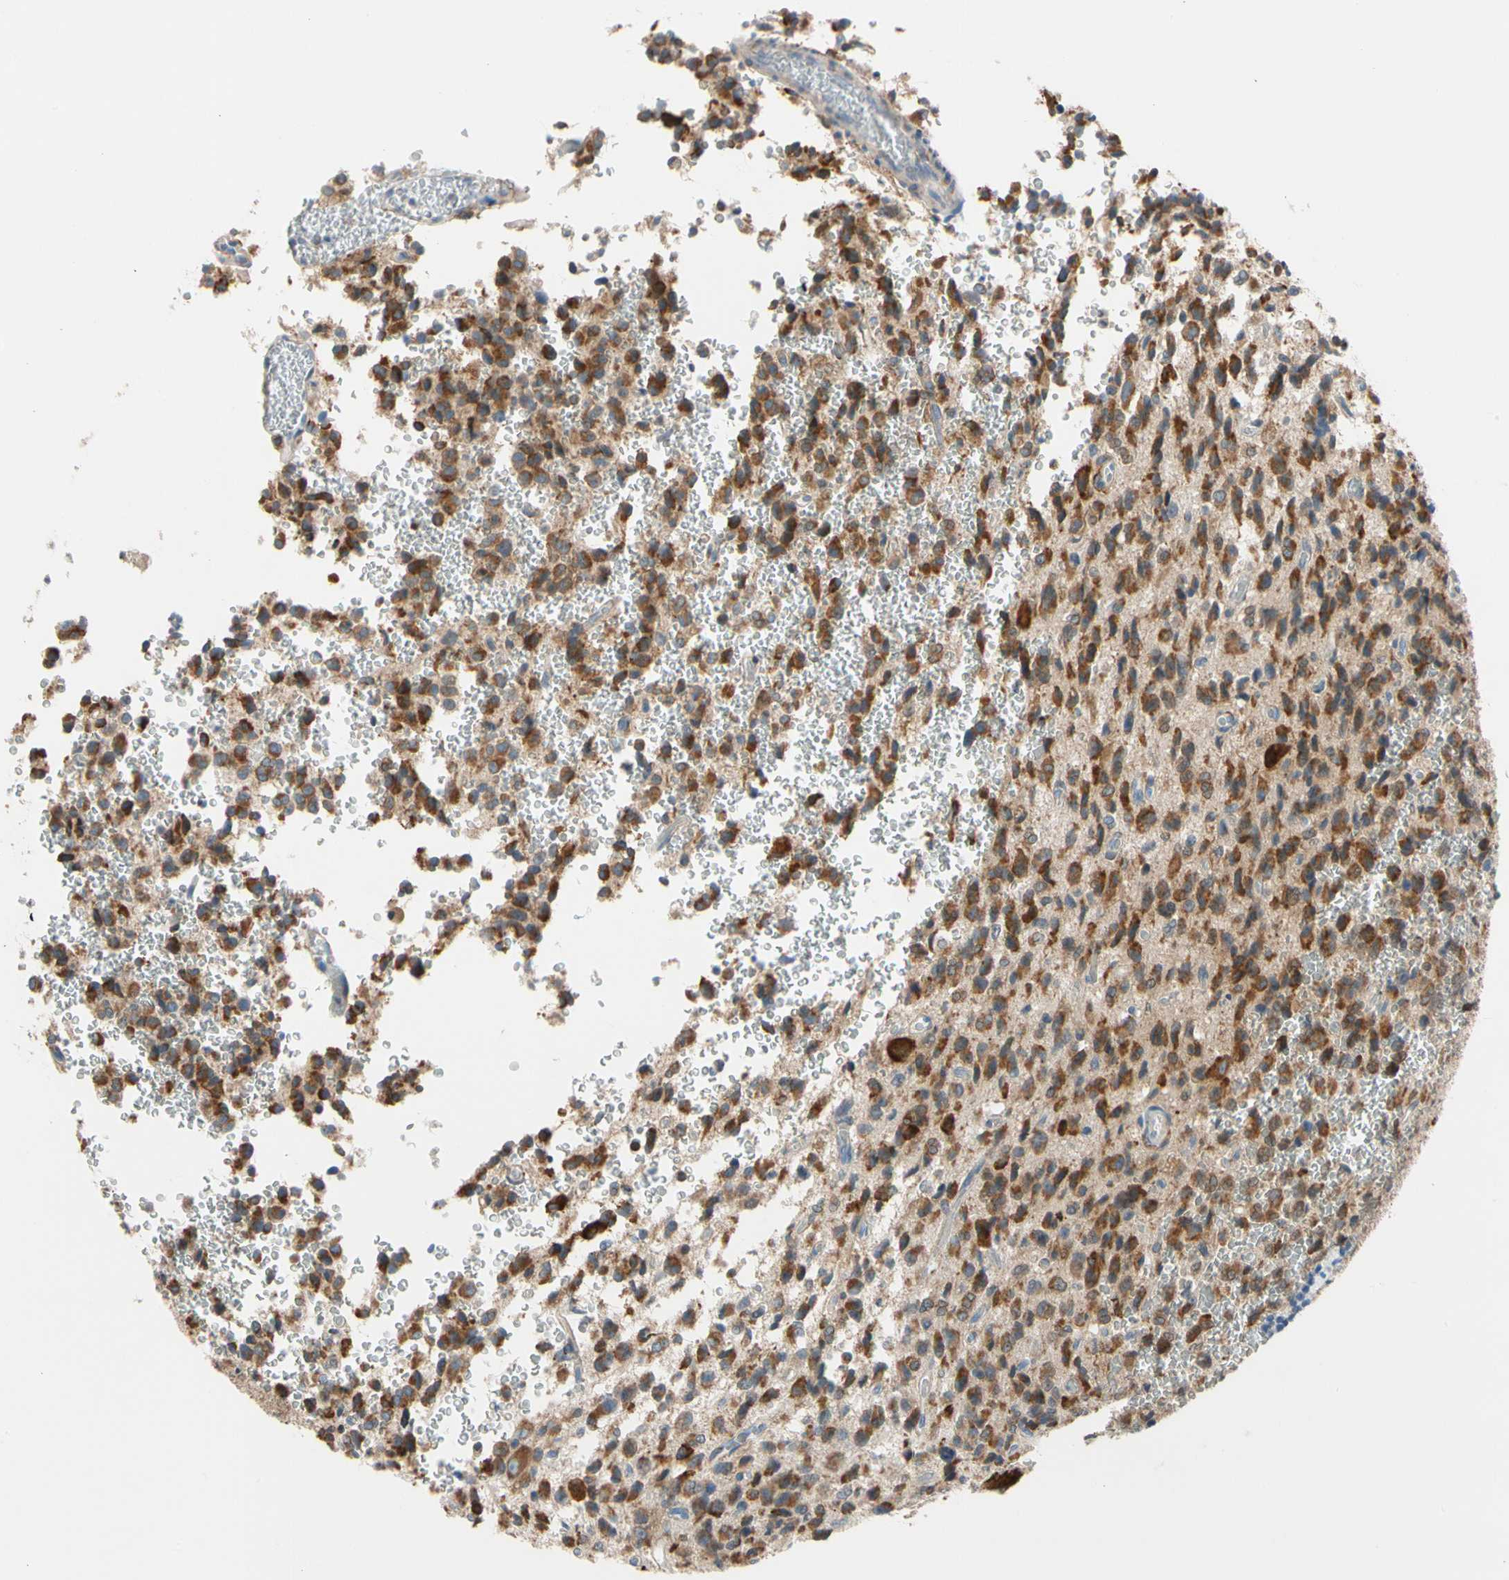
{"staining": {"intensity": "strong", "quantity": ">75%", "location": "cytoplasmic/membranous"}, "tissue": "glioma", "cell_type": "Tumor cells", "image_type": "cancer", "snomed": [{"axis": "morphology", "description": "Glioma, malignant, High grade"}, {"axis": "topography", "description": "pancreas cauda"}], "caption": "The micrograph displays staining of glioma, revealing strong cytoplasmic/membranous protein positivity (brown color) within tumor cells.", "gene": "LRPAP1", "patient": {"sex": "male", "age": 60}}